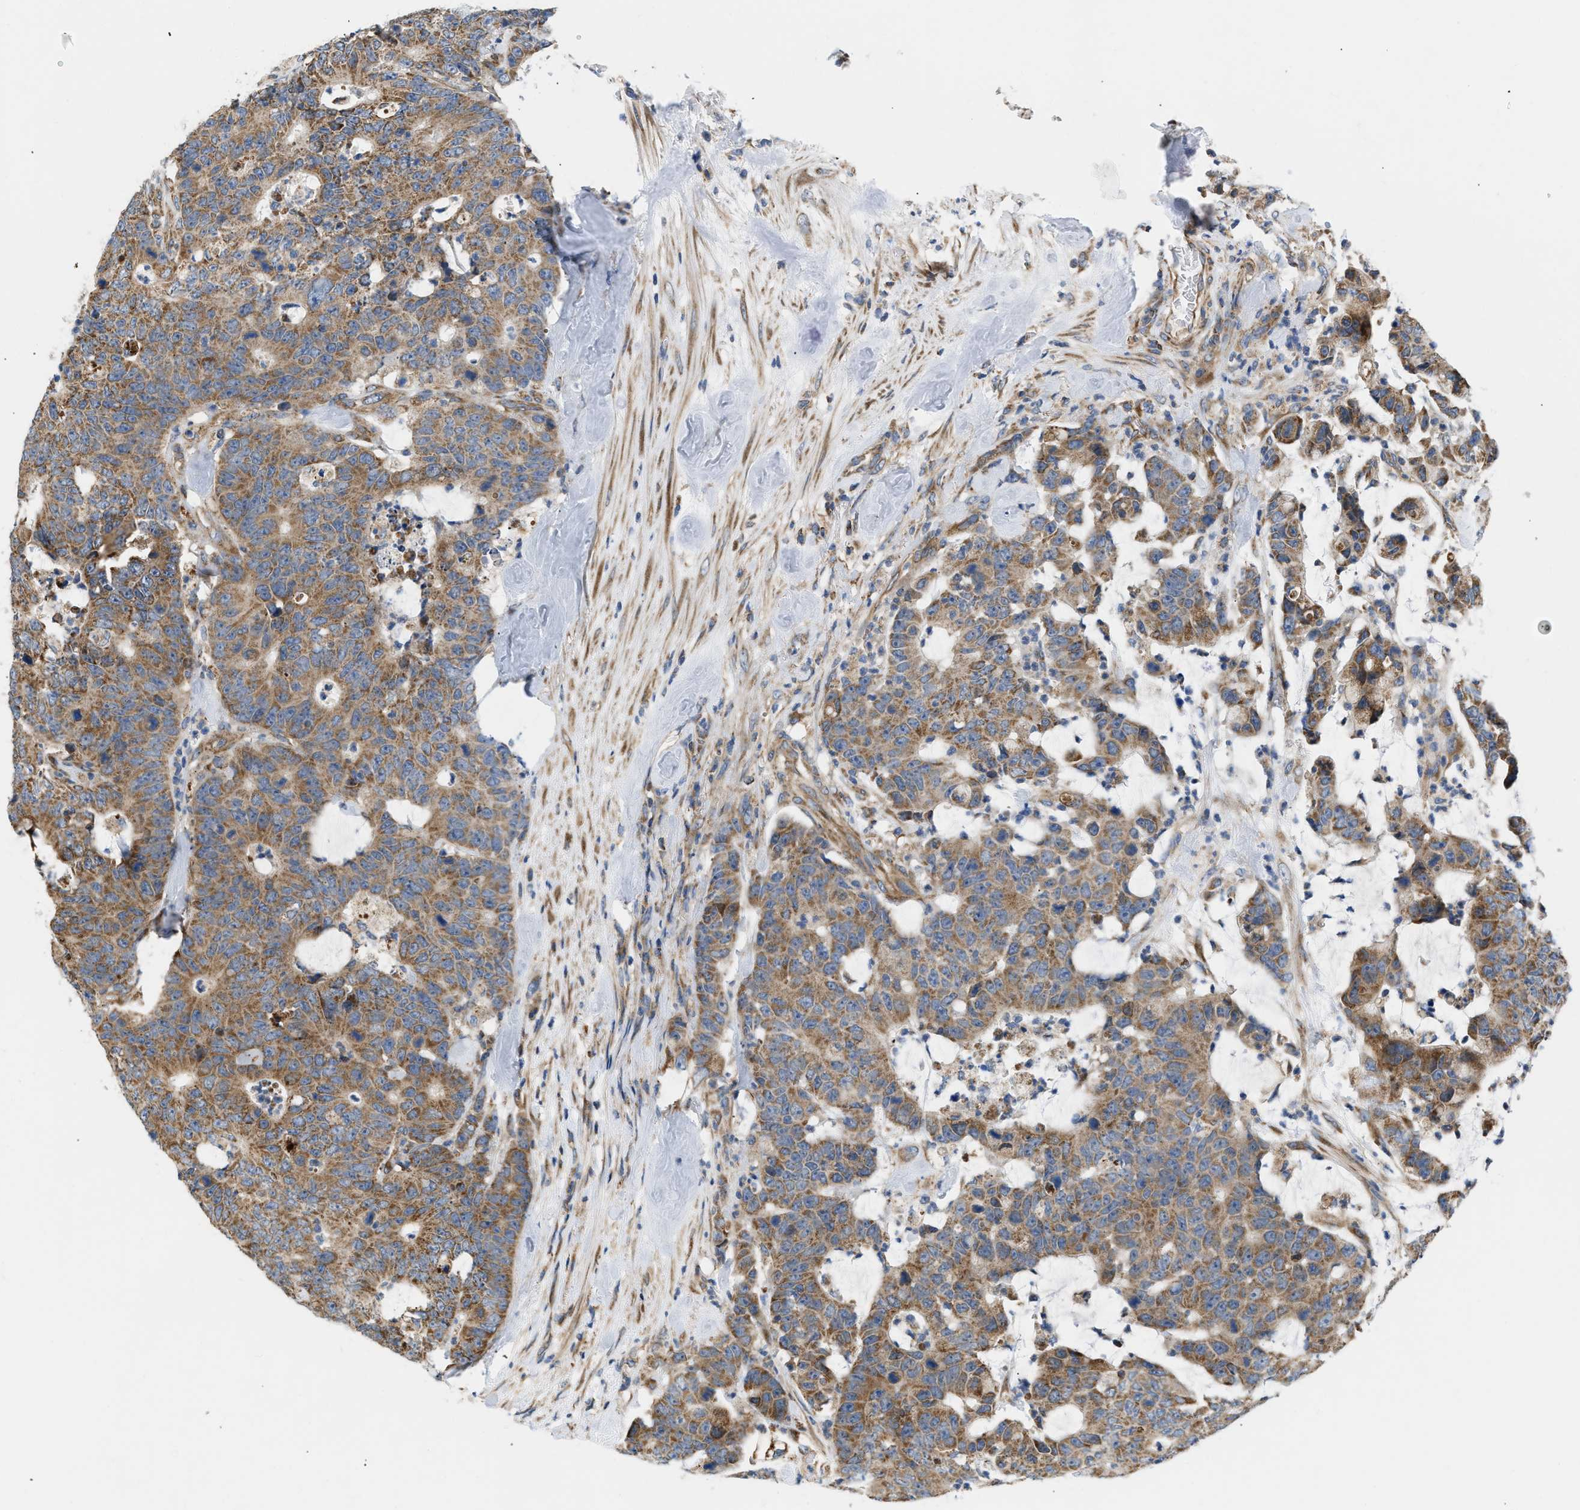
{"staining": {"intensity": "moderate", "quantity": ">75%", "location": "cytoplasmic/membranous"}, "tissue": "colorectal cancer", "cell_type": "Tumor cells", "image_type": "cancer", "snomed": [{"axis": "morphology", "description": "Adenocarcinoma, NOS"}, {"axis": "topography", "description": "Colon"}], "caption": "Human adenocarcinoma (colorectal) stained with a brown dye exhibits moderate cytoplasmic/membranous positive positivity in about >75% of tumor cells.", "gene": "OPTN", "patient": {"sex": "female", "age": 86}}